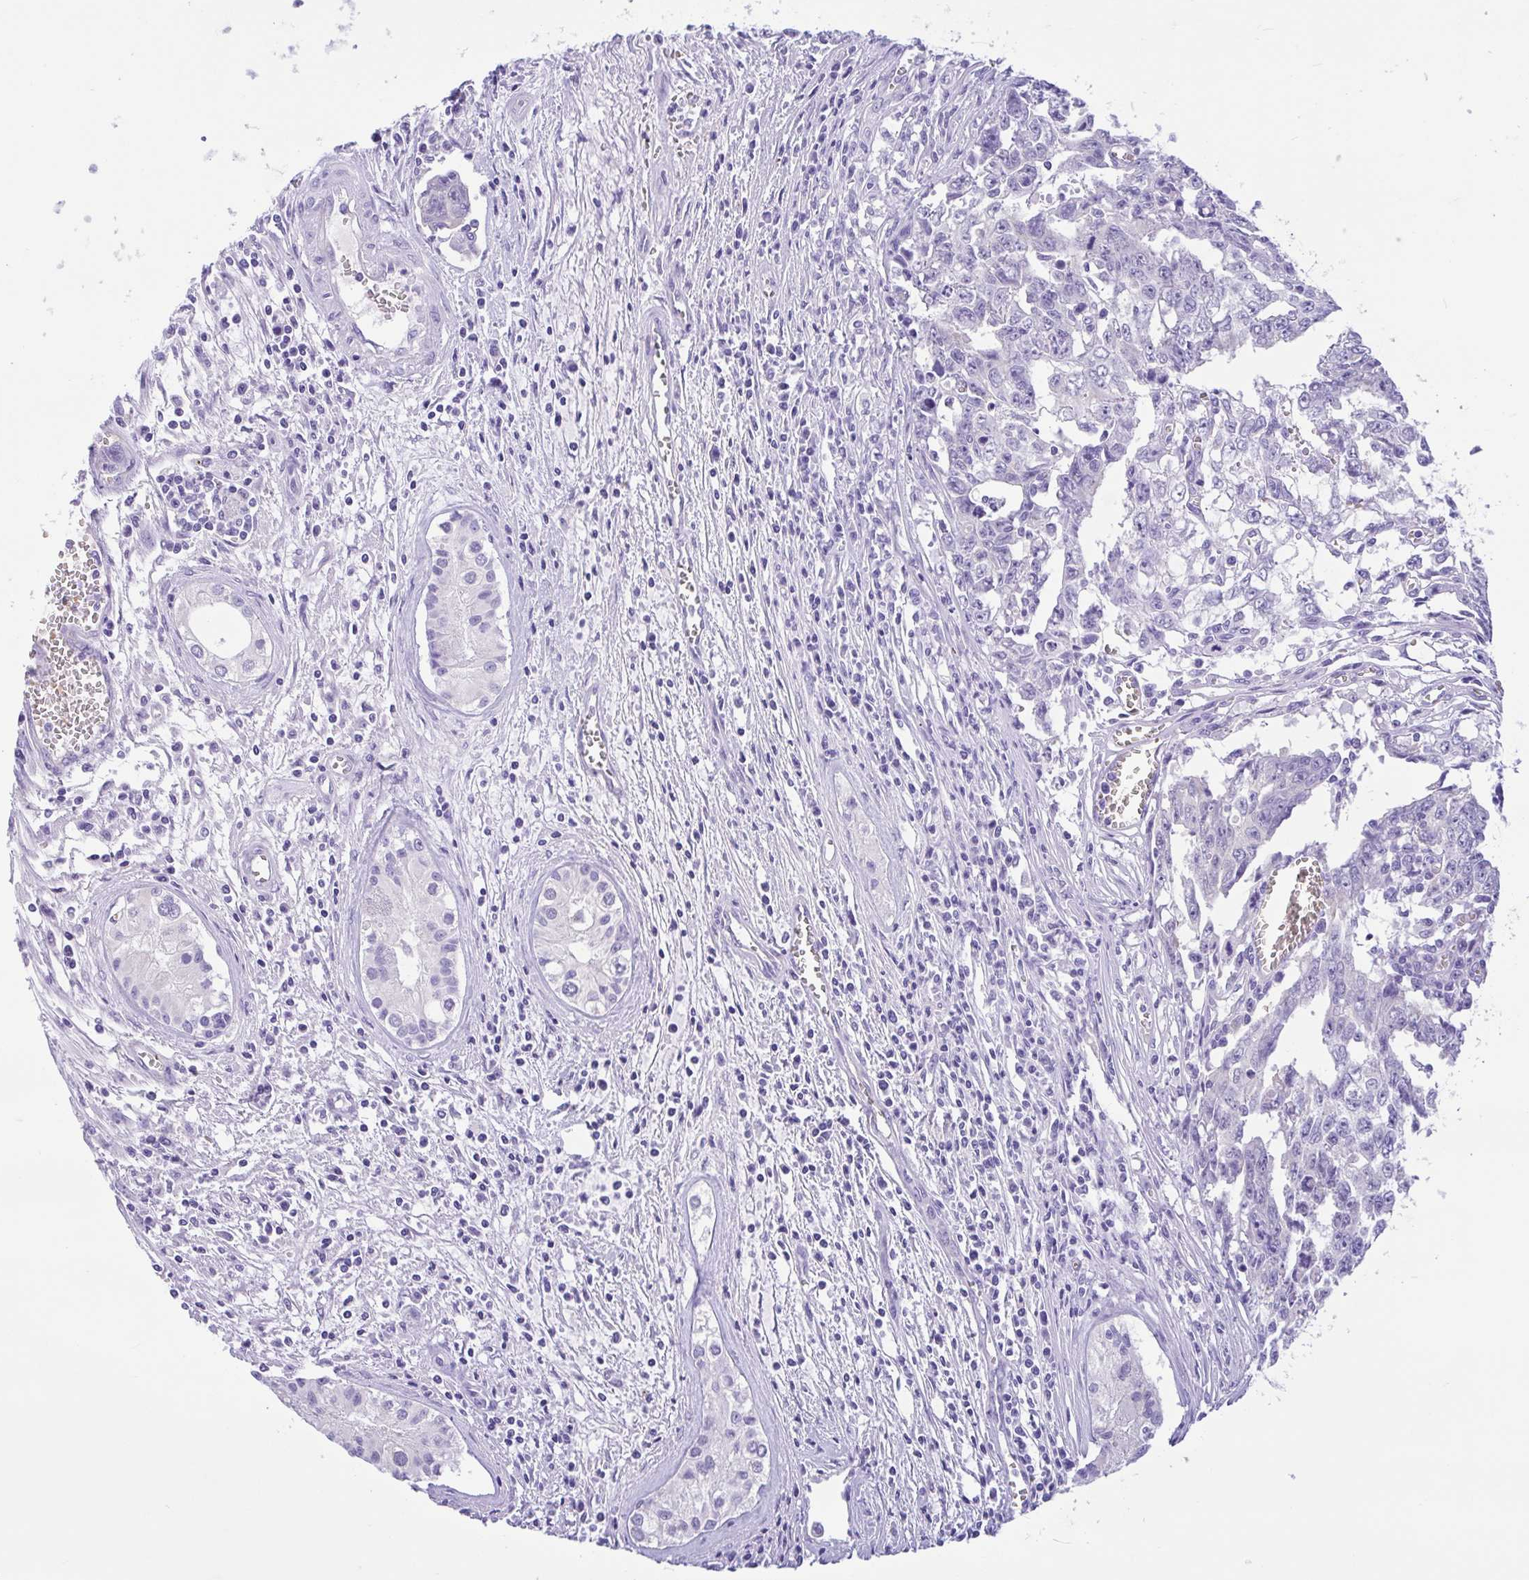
{"staining": {"intensity": "negative", "quantity": "none", "location": "none"}, "tissue": "testis cancer", "cell_type": "Tumor cells", "image_type": "cancer", "snomed": [{"axis": "morphology", "description": "Carcinoma, Embryonal, NOS"}, {"axis": "topography", "description": "Testis"}], "caption": "Immunohistochemistry image of testis cancer (embryonal carcinoma) stained for a protein (brown), which demonstrates no expression in tumor cells.", "gene": "TMEM79", "patient": {"sex": "male", "age": 24}}